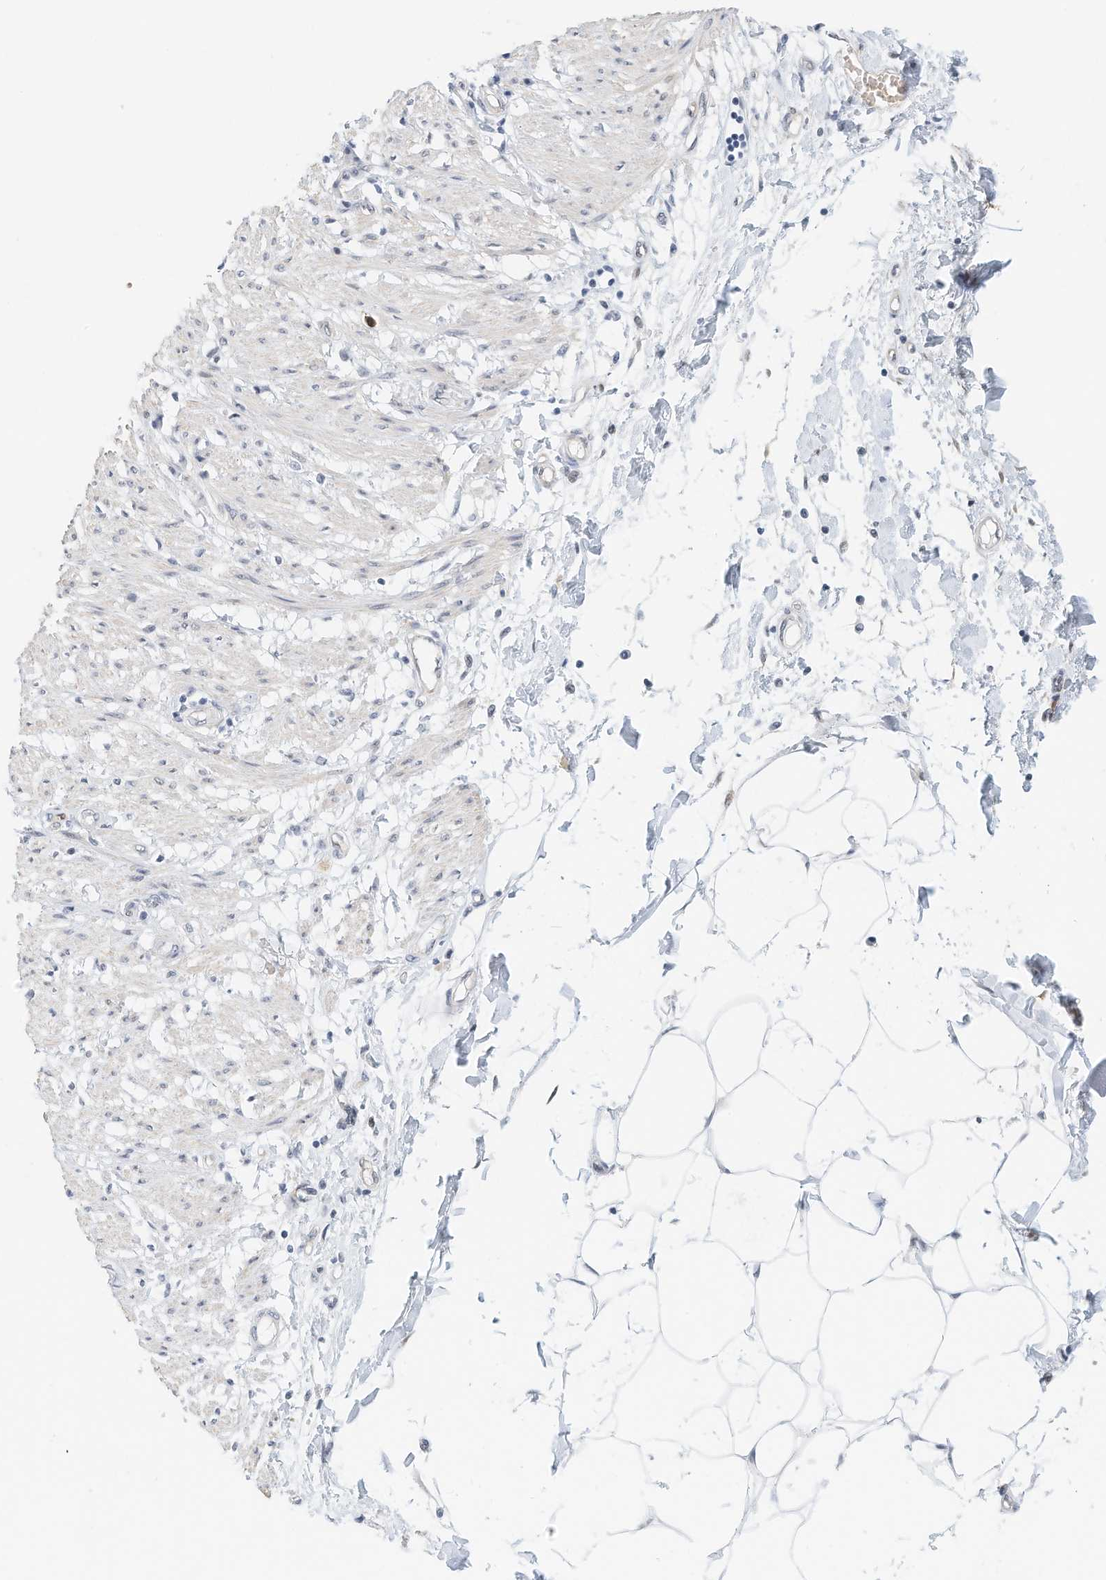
{"staining": {"intensity": "negative", "quantity": "none", "location": "none"}, "tissue": "smooth muscle", "cell_type": "Smooth muscle cells", "image_type": "normal", "snomed": [{"axis": "morphology", "description": "Normal tissue, NOS"}, {"axis": "morphology", "description": "Adenocarcinoma, NOS"}, {"axis": "topography", "description": "Smooth muscle"}, {"axis": "topography", "description": "Colon"}], "caption": "Smooth muscle stained for a protein using IHC shows no positivity smooth muscle cells.", "gene": "ARHGAP28", "patient": {"sex": "male", "age": 14}}